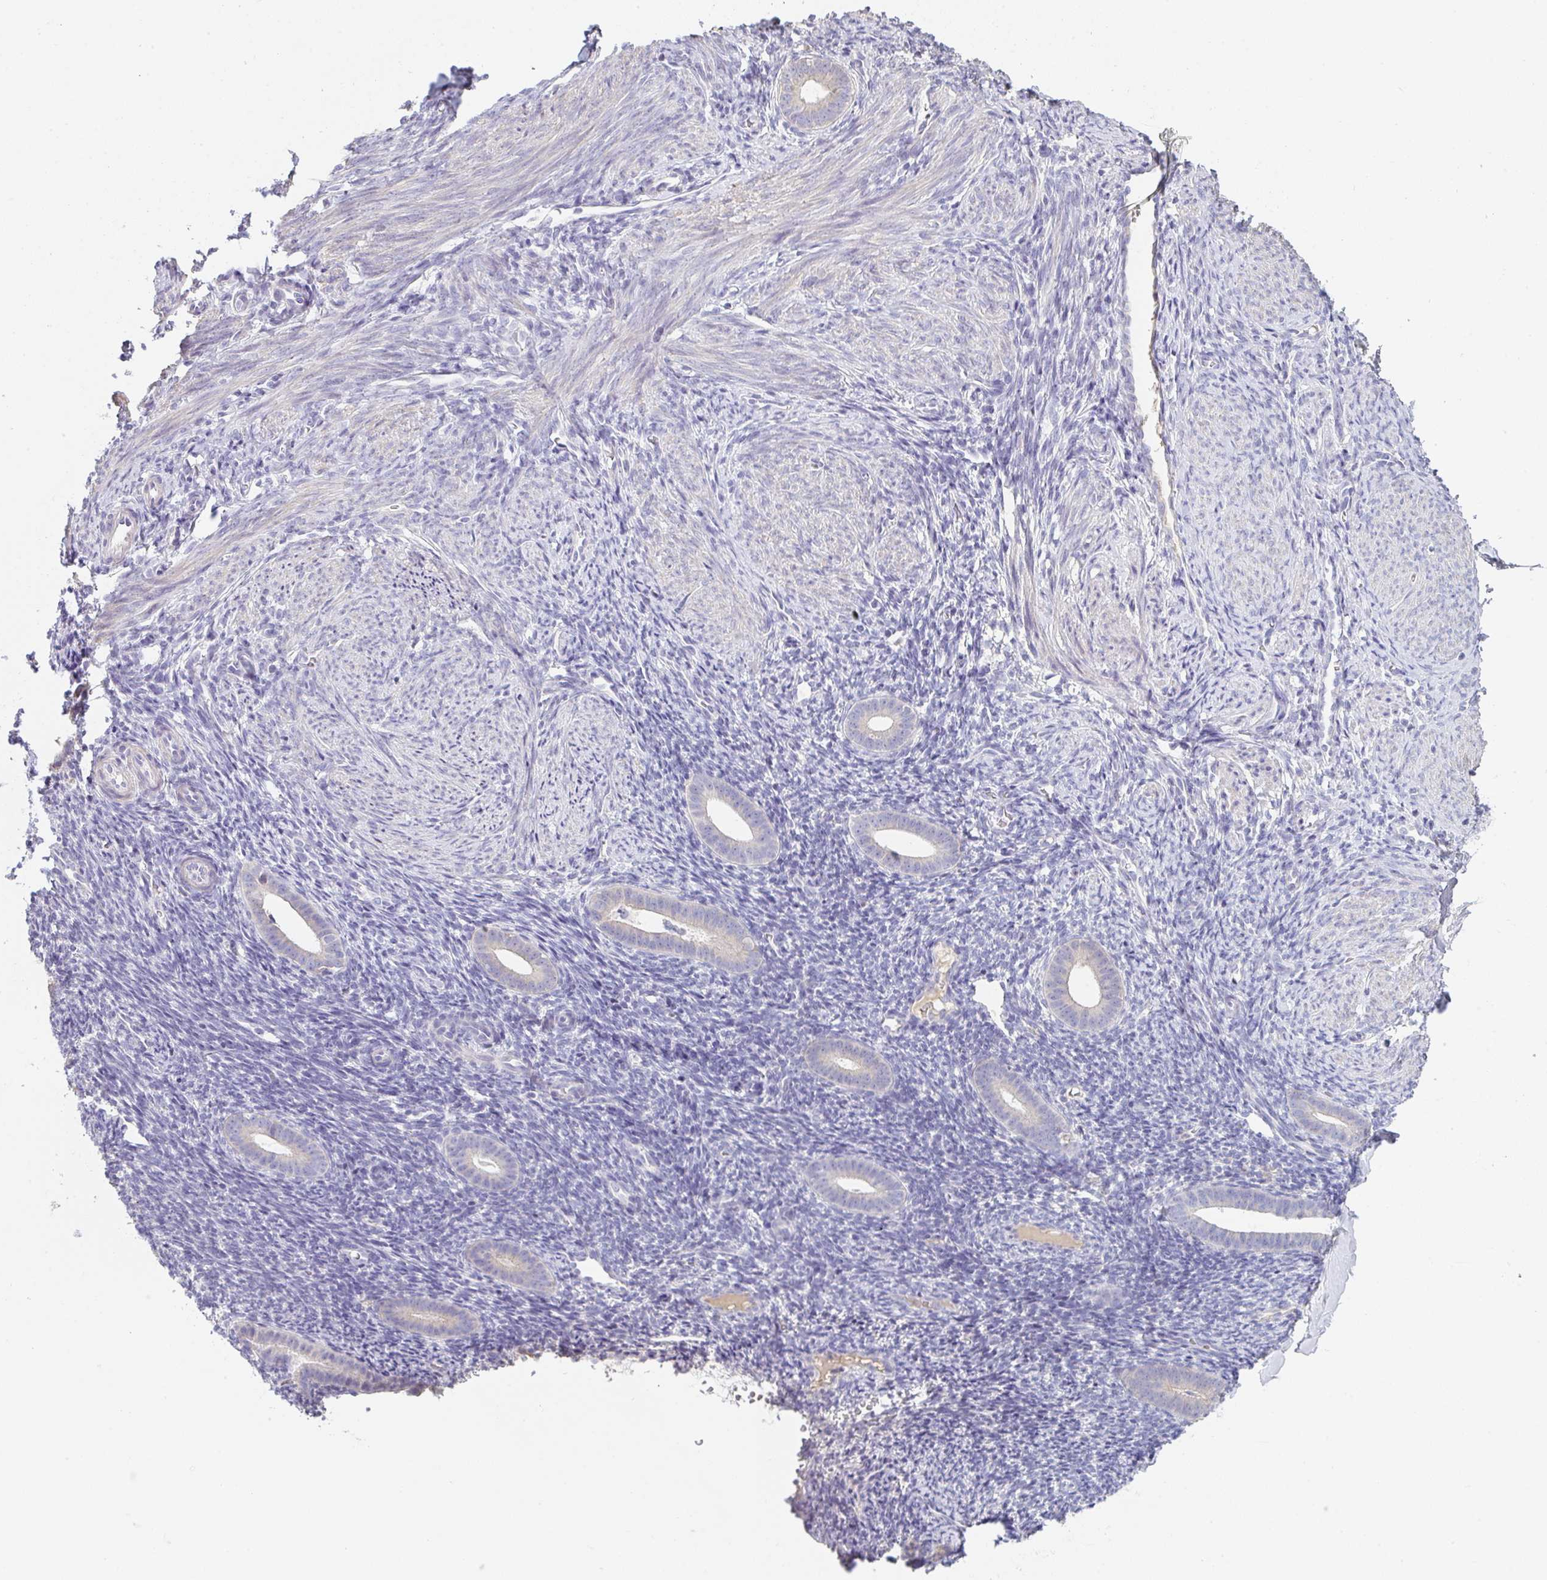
{"staining": {"intensity": "negative", "quantity": "none", "location": "none"}, "tissue": "endometrium", "cell_type": "Cells in endometrial stroma", "image_type": "normal", "snomed": [{"axis": "morphology", "description": "Normal tissue, NOS"}, {"axis": "topography", "description": "Endometrium"}], "caption": "High magnification brightfield microscopy of unremarkable endometrium stained with DAB (3,3'-diaminobenzidine) (brown) and counterstained with hematoxylin (blue): cells in endometrial stroma show no significant expression. (DAB IHC with hematoxylin counter stain).", "gene": "ZNF215", "patient": {"sex": "female", "age": 39}}